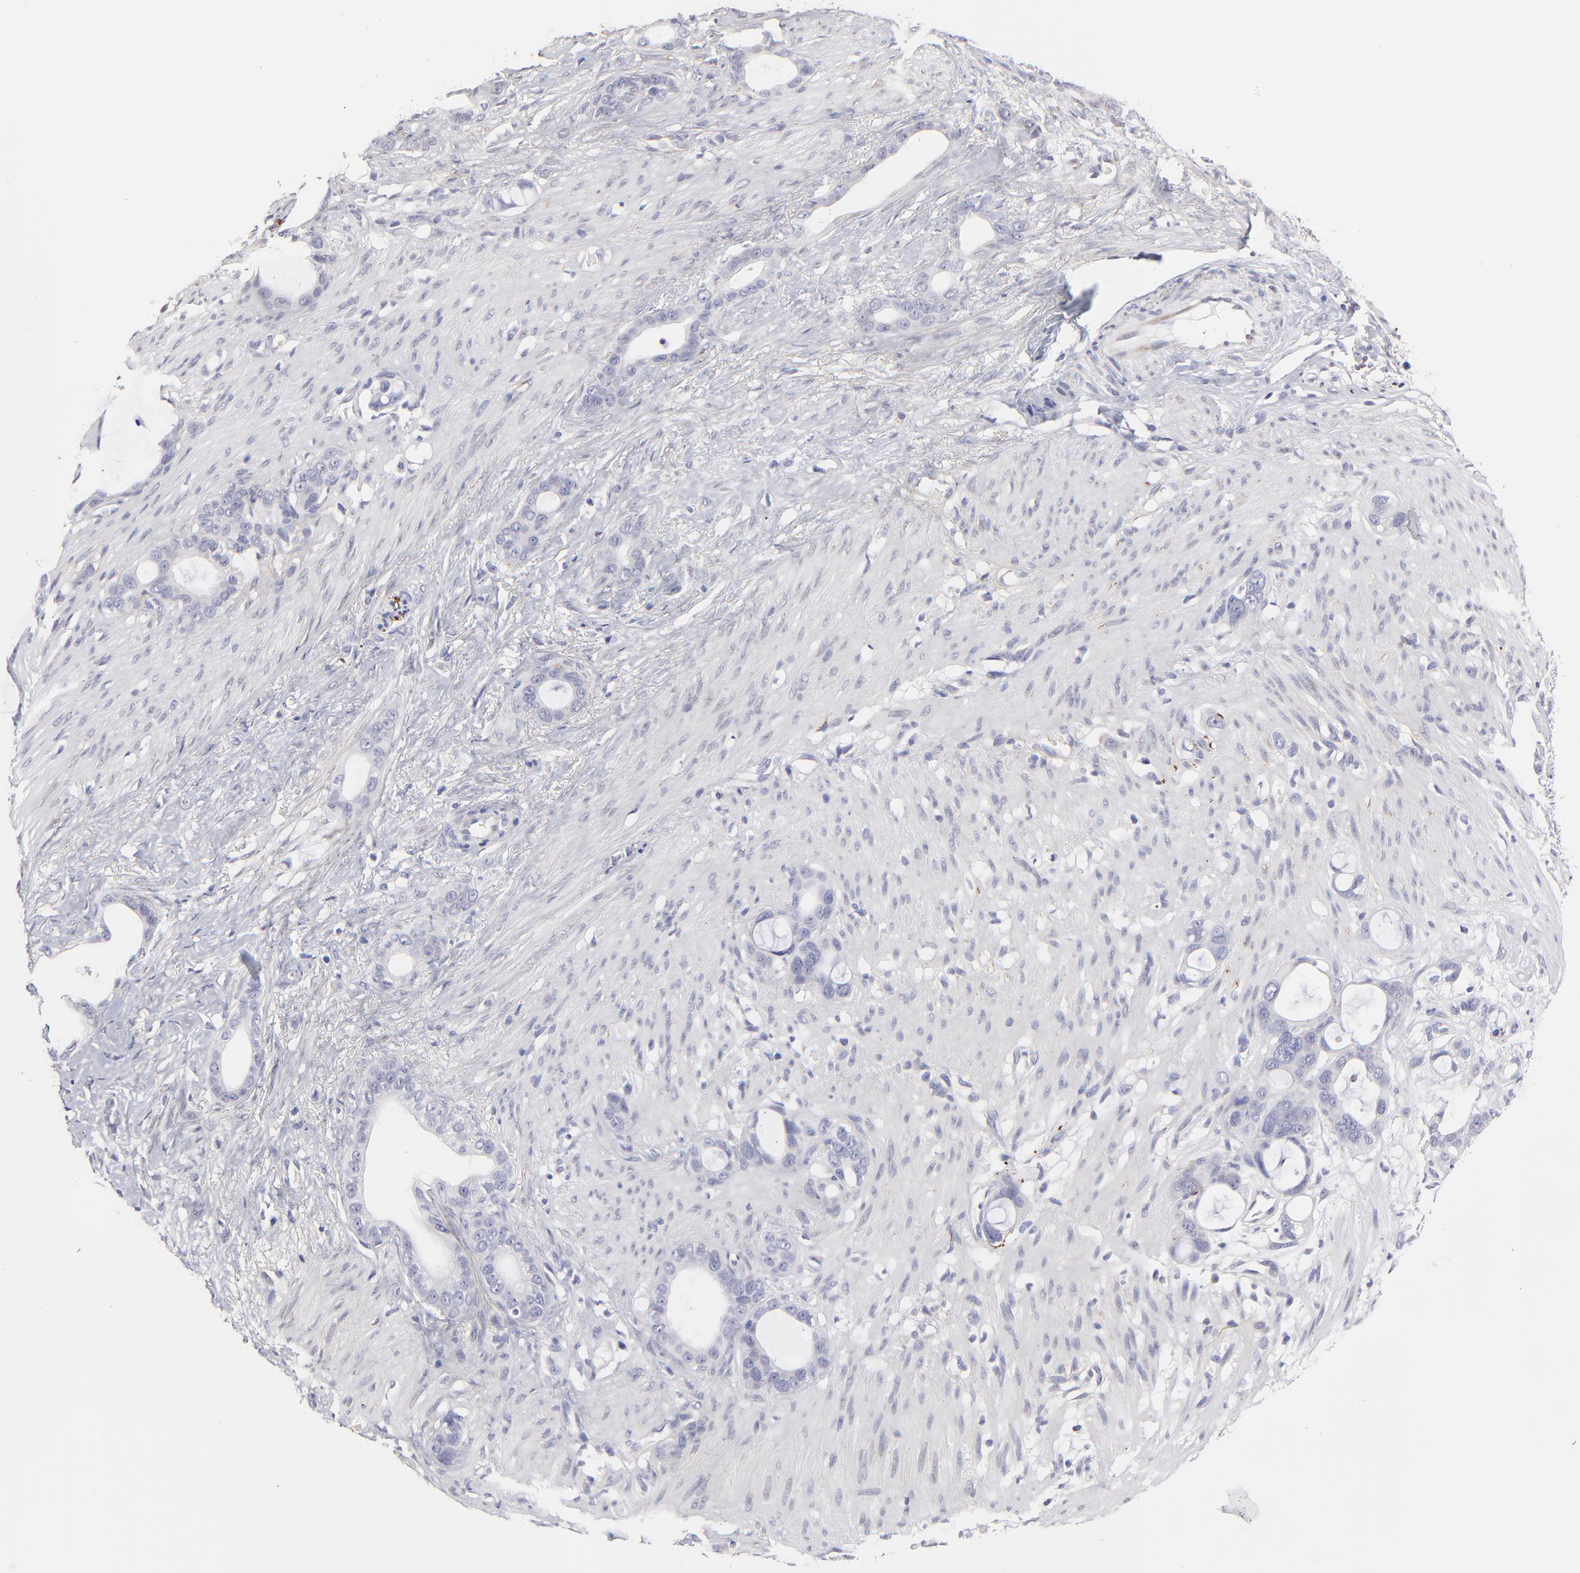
{"staining": {"intensity": "negative", "quantity": "none", "location": "none"}, "tissue": "stomach cancer", "cell_type": "Tumor cells", "image_type": "cancer", "snomed": [{"axis": "morphology", "description": "Adenocarcinoma, NOS"}, {"axis": "topography", "description": "Stomach"}], "caption": "A photomicrograph of stomach adenocarcinoma stained for a protein exhibits no brown staining in tumor cells.", "gene": "BTG2", "patient": {"sex": "female", "age": 75}}